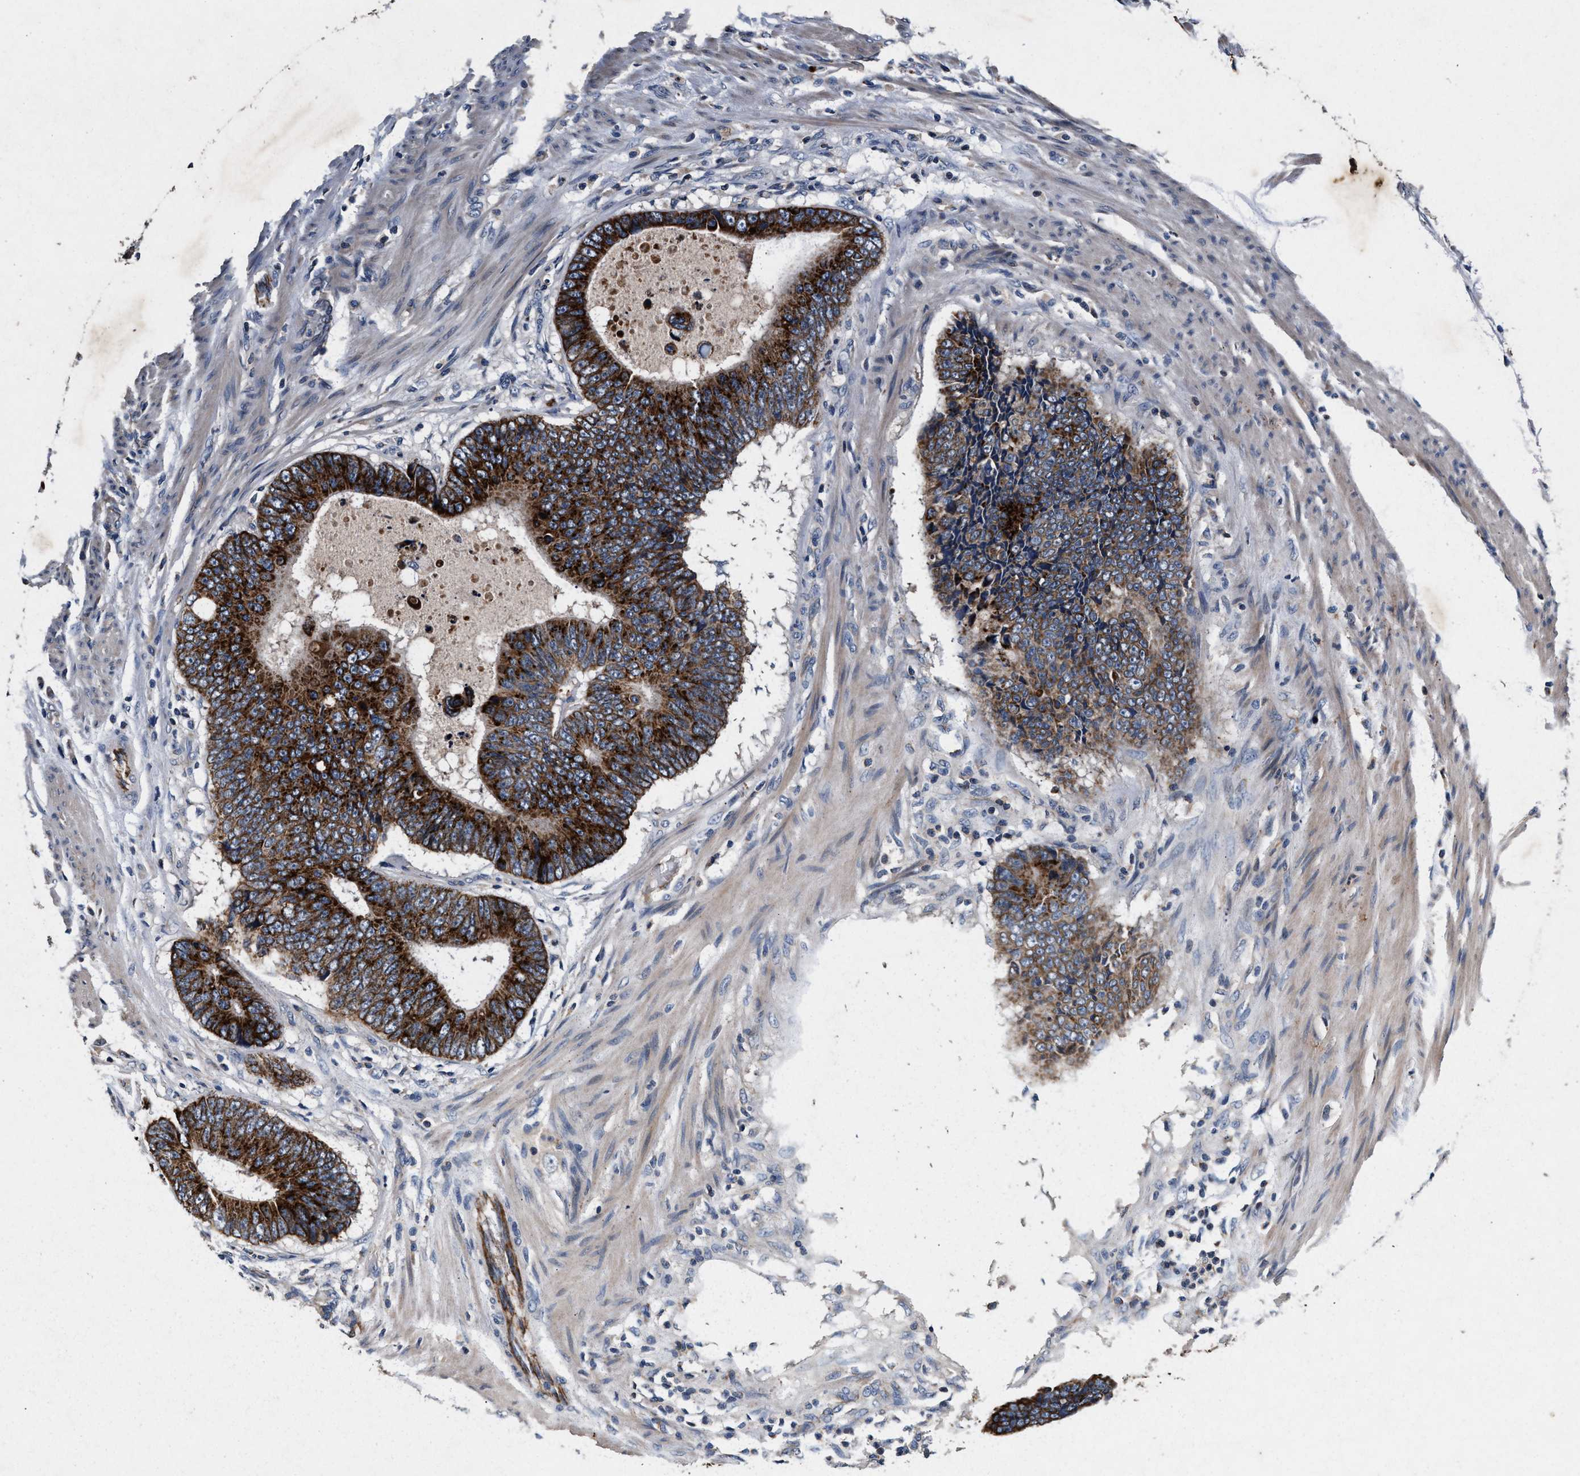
{"staining": {"intensity": "strong", "quantity": ">75%", "location": "cytoplasmic/membranous"}, "tissue": "colorectal cancer", "cell_type": "Tumor cells", "image_type": "cancer", "snomed": [{"axis": "morphology", "description": "Adenocarcinoma, NOS"}, {"axis": "topography", "description": "Colon"}], "caption": "Protein expression analysis of human colorectal cancer (adenocarcinoma) reveals strong cytoplasmic/membranous staining in approximately >75% of tumor cells.", "gene": "PKD2L1", "patient": {"sex": "male", "age": 56}}